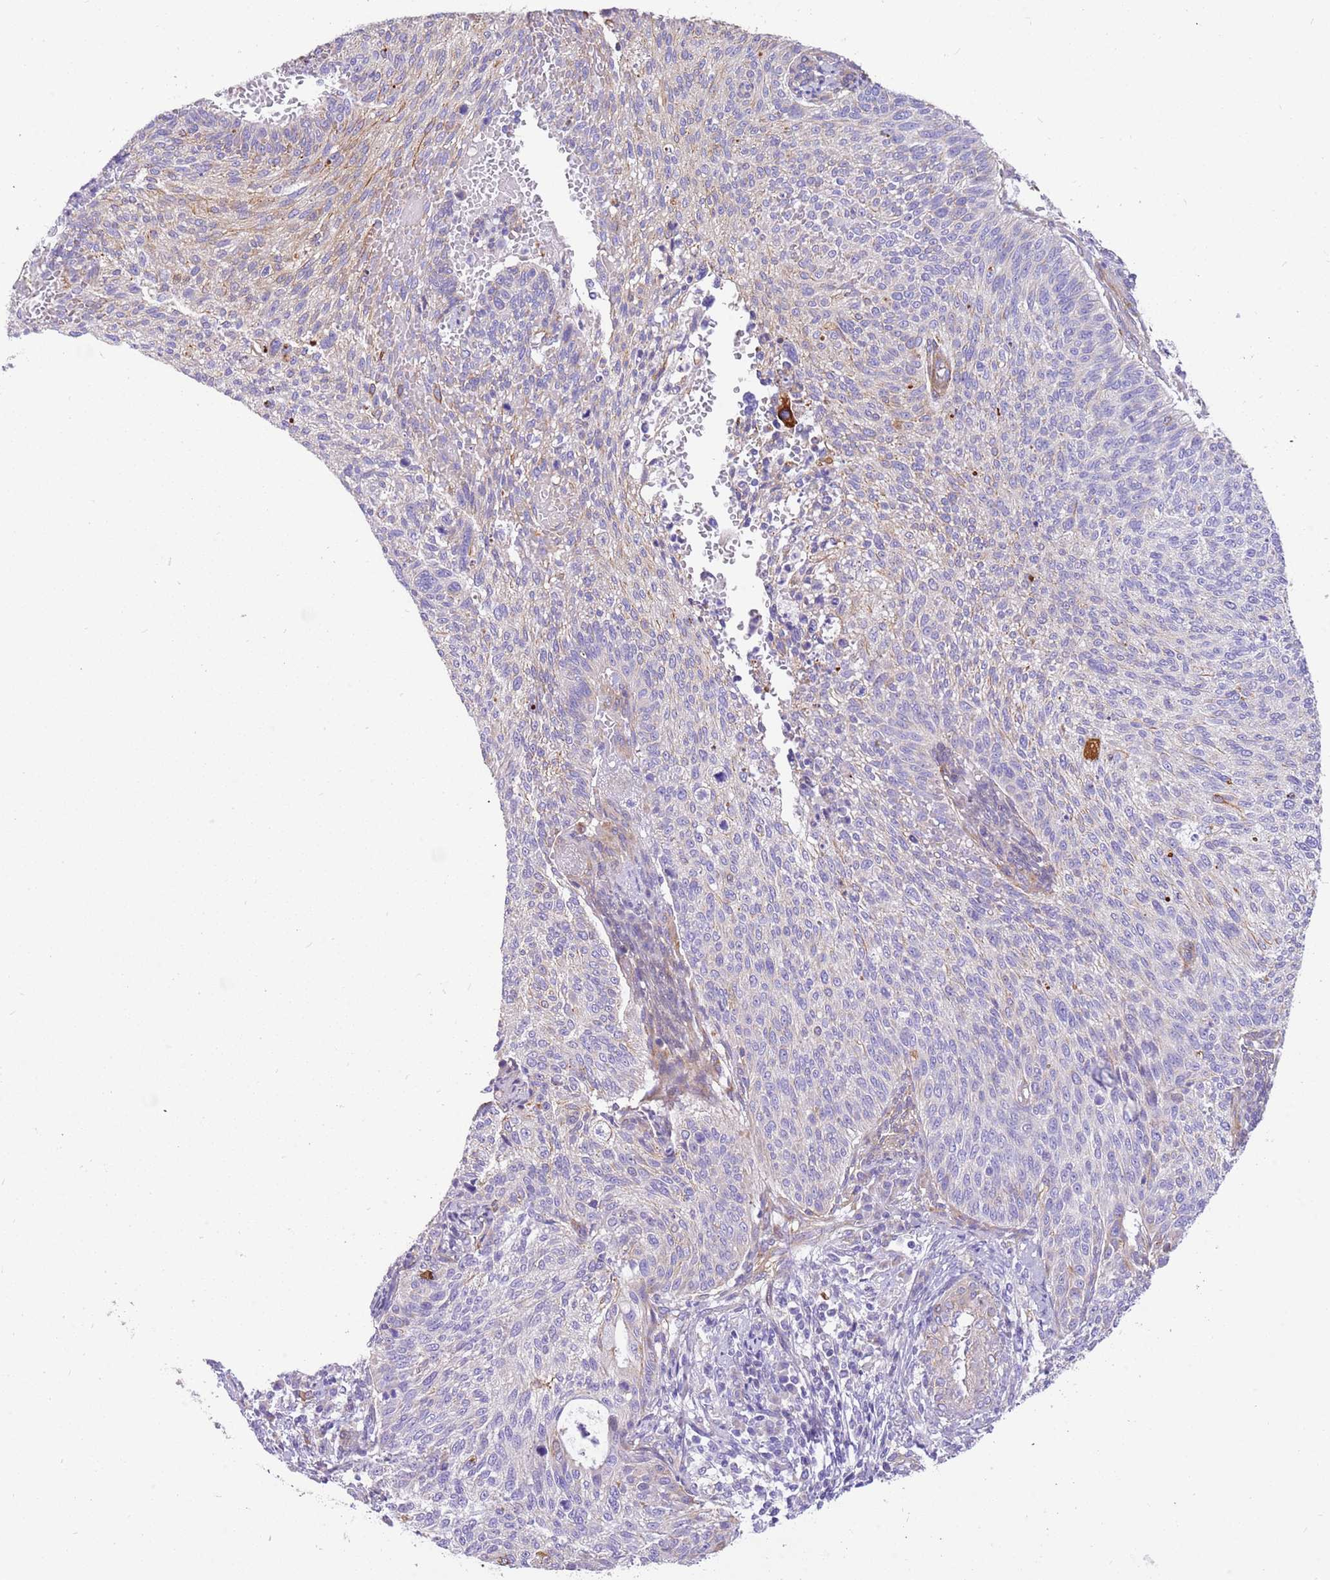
{"staining": {"intensity": "weak", "quantity": "<25%", "location": "cytoplasmic/membranous"}, "tissue": "cervical cancer", "cell_type": "Tumor cells", "image_type": "cancer", "snomed": [{"axis": "morphology", "description": "Squamous cell carcinoma, NOS"}, {"axis": "topography", "description": "Cervix"}], "caption": "Image shows no protein expression in tumor cells of squamous cell carcinoma (cervical) tissue.", "gene": "SERINC3", "patient": {"sex": "female", "age": 70}}